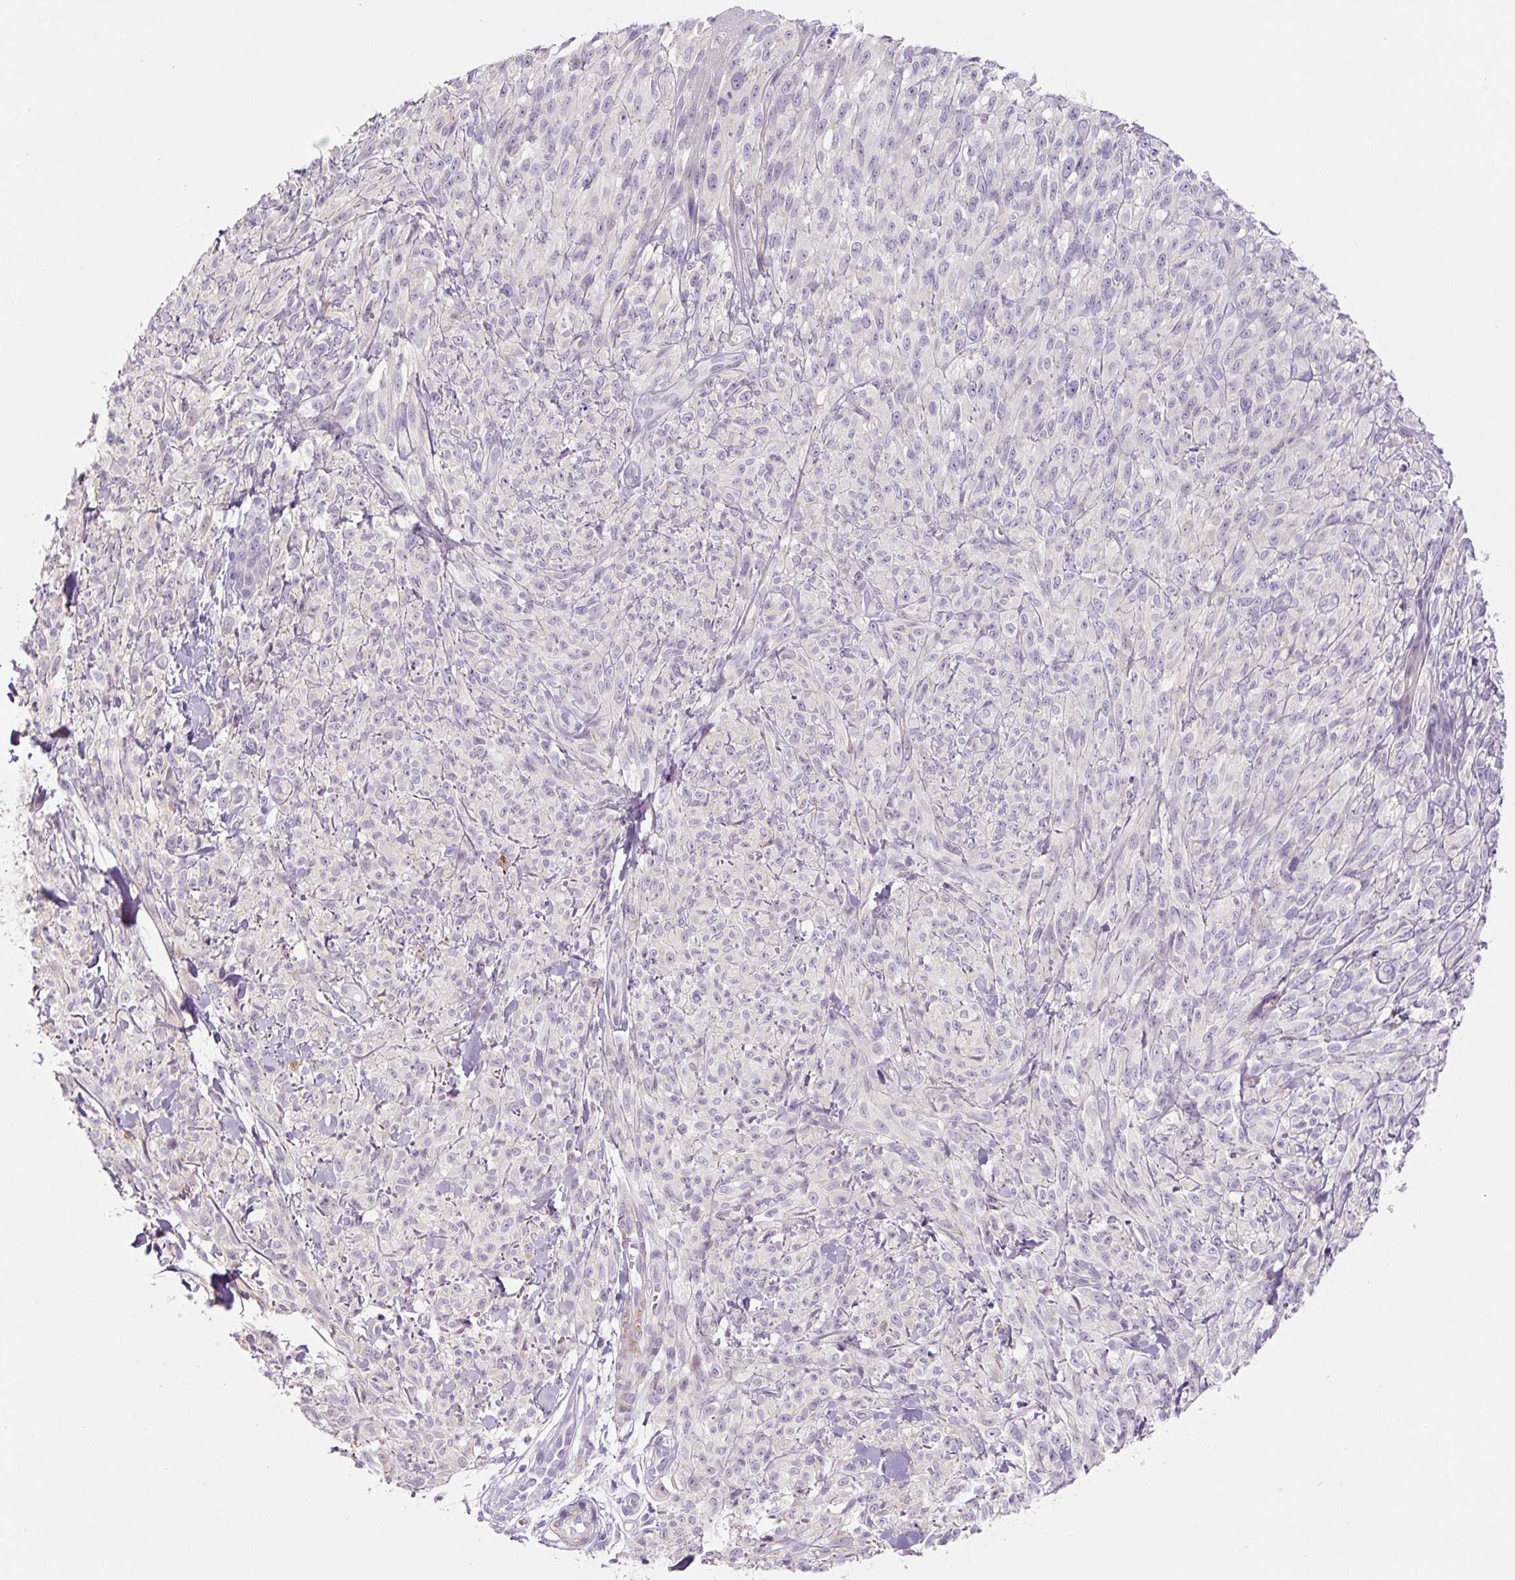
{"staining": {"intensity": "negative", "quantity": "none", "location": "none"}, "tissue": "melanoma", "cell_type": "Tumor cells", "image_type": "cancer", "snomed": [{"axis": "morphology", "description": "Malignant melanoma, NOS"}, {"axis": "topography", "description": "Skin of upper arm"}], "caption": "Melanoma stained for a protein using immunohistochemistry exhibits no positivity tumor cells.", "gene": "CCL25", "patient": {"sex": "female", "age": 65}}